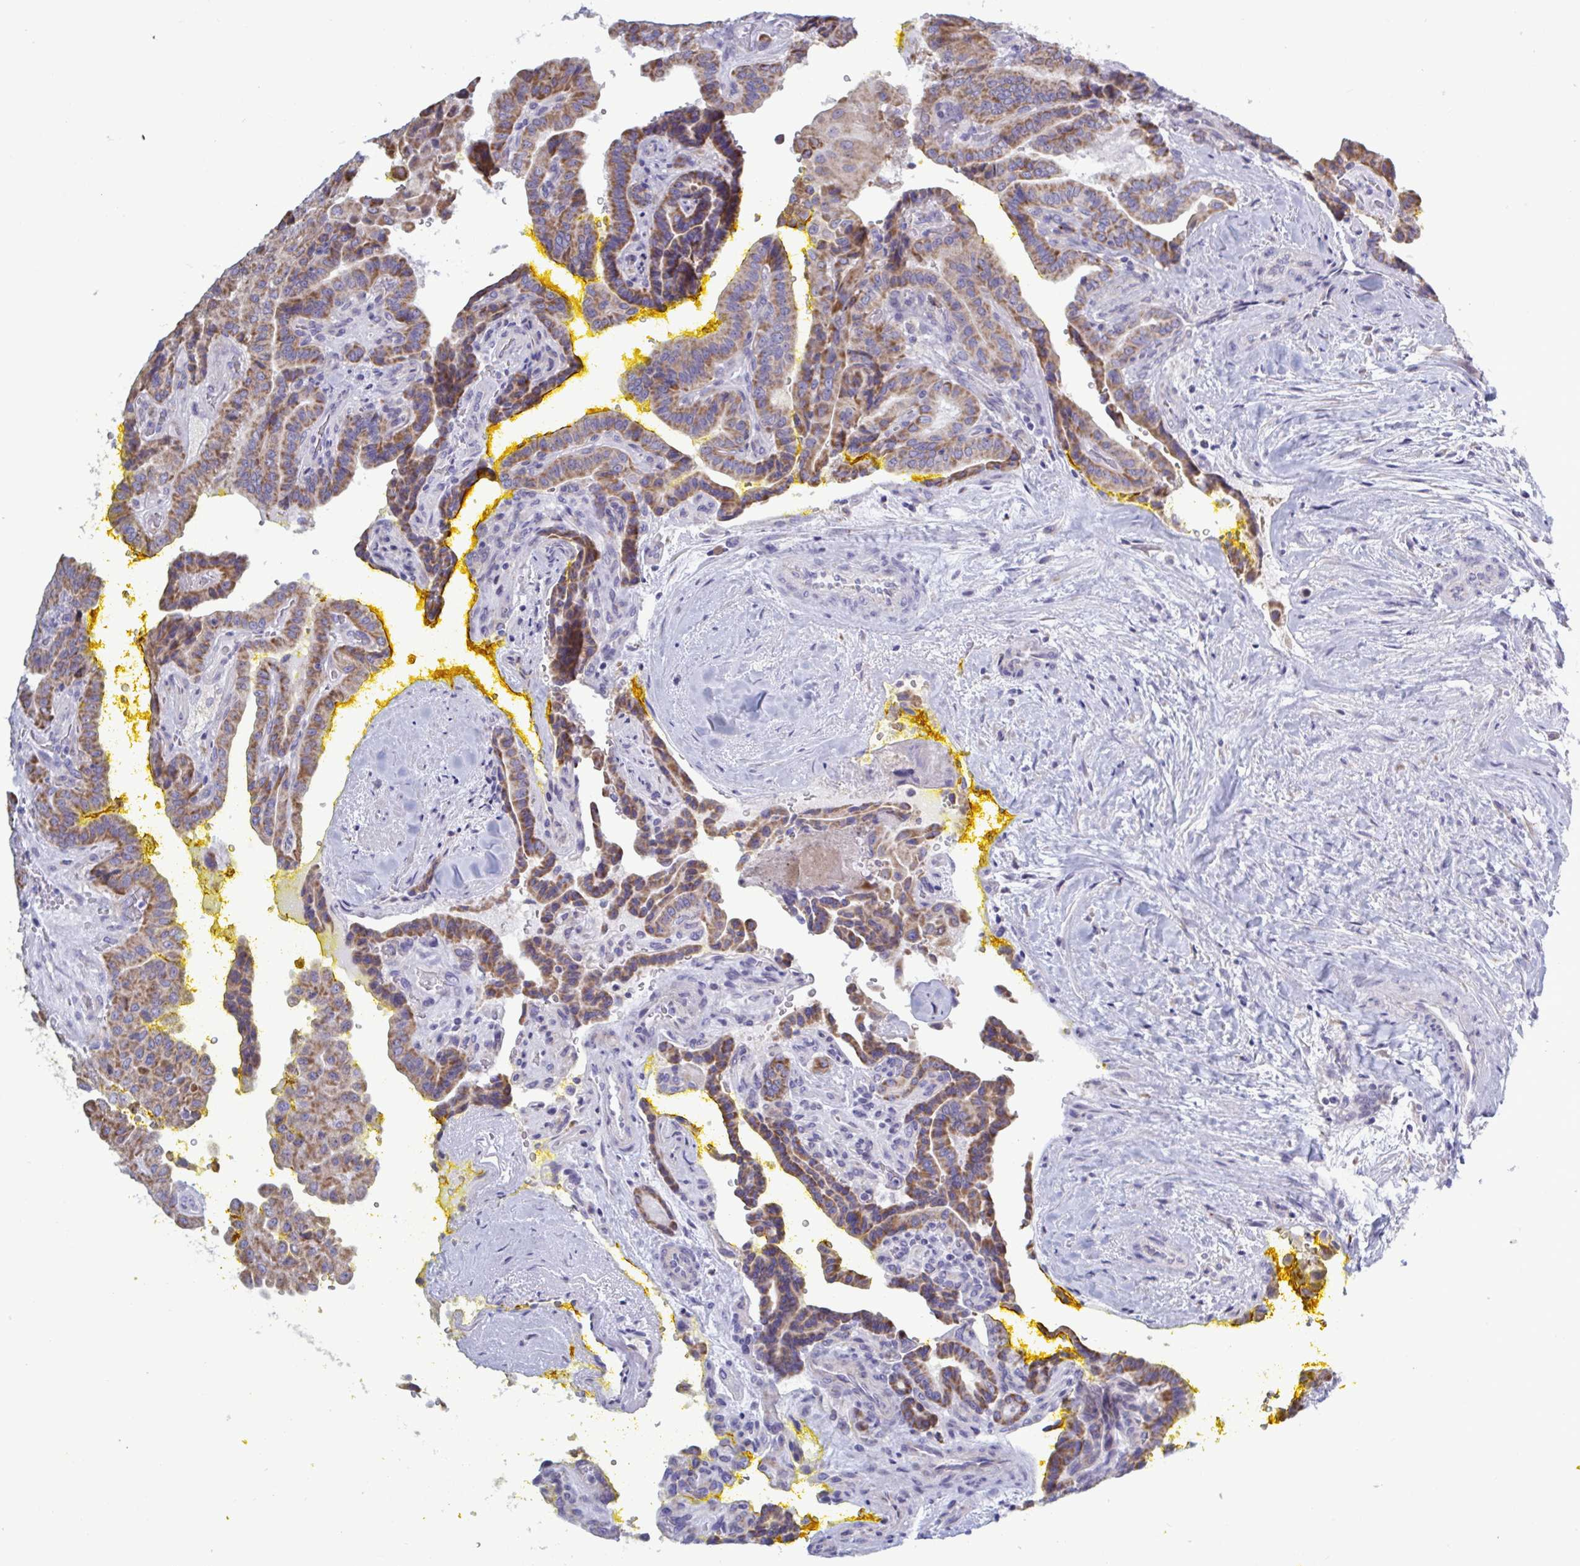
{"staining": {"intensity": "moderate", "quantity": ">75%", "location": "cytoplasmic/membranous"}, "tissue": "thyroid cancer", "cell_type": "Tumor cells", "image_type": "cancer", "snomed": [{"axis": "morphology", "description": "Papillary adenocarcinoma, NOS"}, {"axis": "topography", "description": "Thyroid gland"}], "caption": "A medium amount of moderate cytoplasmic/membranous staining is appreciated in about >75% of tumor cells in thyroid papillary adenocarcinoma tissue. The staining was performed using DAB, with brown indicating positive protein expression. Nuclei are stained blue with hematoxylin.", "gene": "ATG9A", "patient": {"sex": "male", "age": 87}}